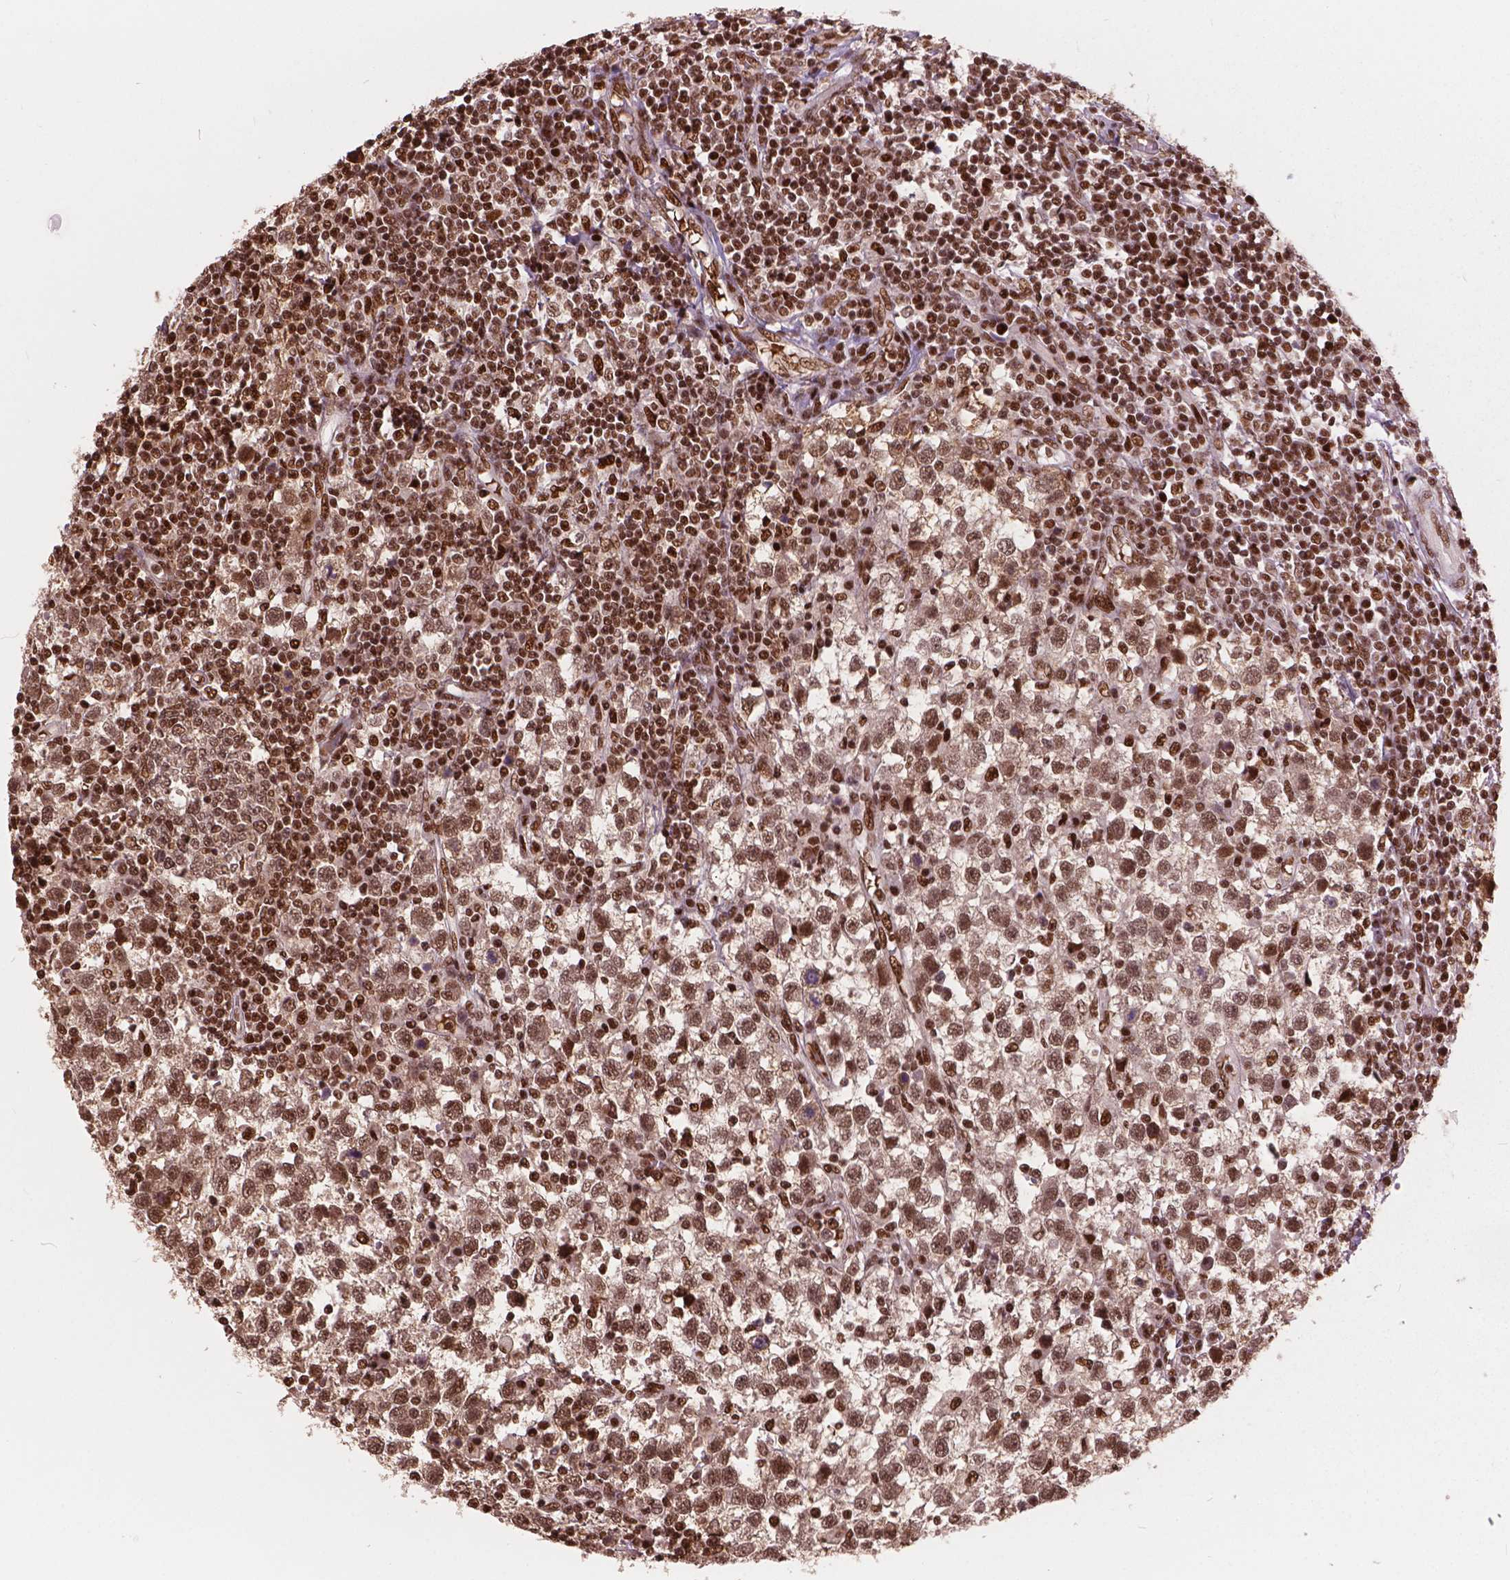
{"staining": {"intensity": "moderate", "quantity": ">75%", "location": "nuclear"}, "tissue": "testis cancer", "cell_type": "Tumor cells", "image_type": "cancer", "snomed": [{"axis": "morphology", "description": "Seminoma, NOS"}, {"axis": "topography", "description": "Testis"}], "caption": "Immunohistochemical staining of human seminoma (testis) reveals moderate nuclear protein staining in about >75% of tumor cells.", "gene": "ANP32B", "patient": {"sex": "male", "age": 34}}